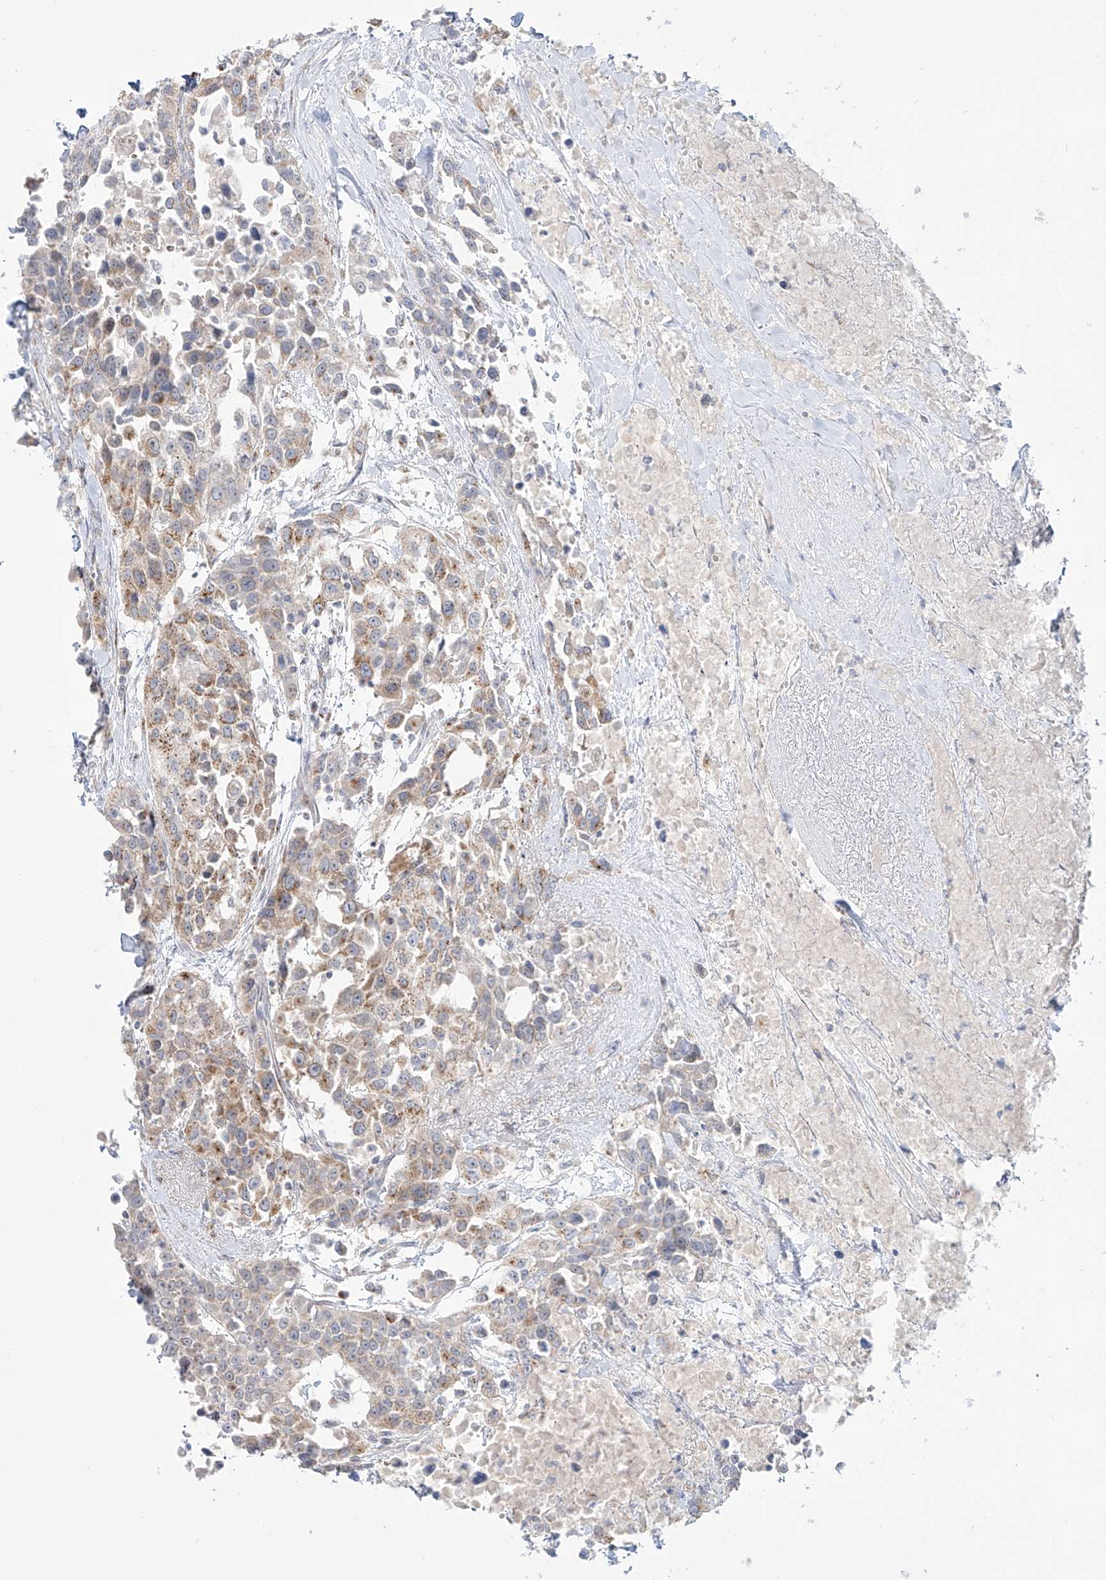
{"staining": {"intensity": "weak", "quantity": ">75%", "location": "cytoplasmic/membranous"}, "tissue": "urothelial cancer", "cell_type": "Tumor cells", "image_type": "cancer", "snomed": [{"axis": "morphology", "description": "Urothelial carcinoma, High grade"}, {"axis": "topography", "description": "Urinary bladder"}], "caption": "Protein expression analysis of urothelial cancer shows weak cytoplasmic/membranous positivity in approximately >75% of tumor cells.", "gene": "BSDC1", "patient": {"sex": "female", "age": 80}}